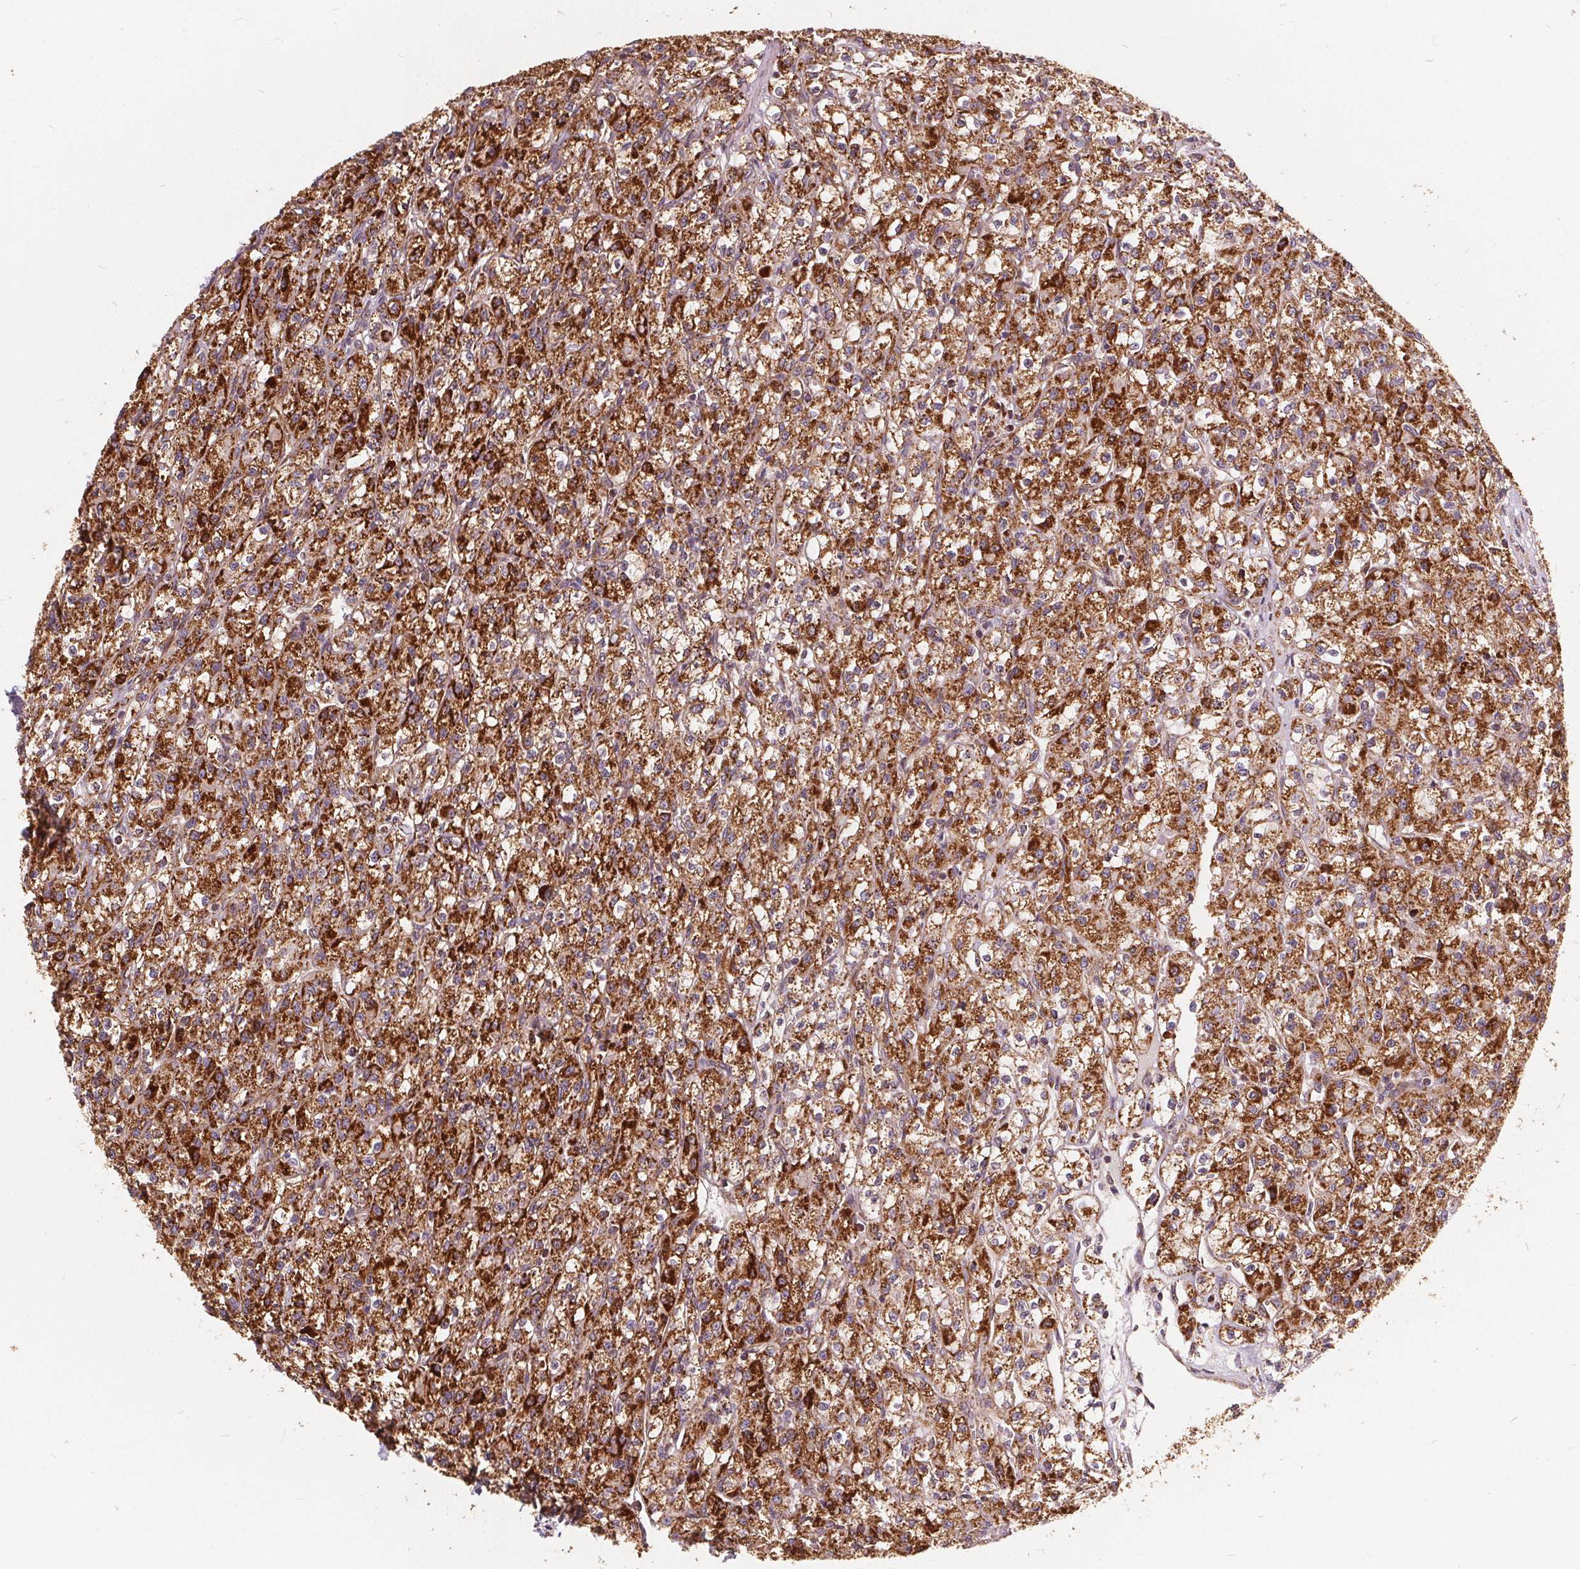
{"staining": {"intensity": "strong", "quantity": ">75%", "location": "cytoplasmic/membranous"}, "tissue": "renal cancer", "cell_type": "Tumor cells", "image_type": "cancer", "snomed": [{"axis": "morphology", "description": "Adenocarcinoma, NOS"}, {"axis": "topography", "description": "Kidney"}], "caption": "Tumor cells demonstrate high levels of strong cytoplasmic/membranous positivity in approximately >75% of cells in adenocarcinoma (renal).", "gene": "PLSCR3", "patient": {"sex": "female", "age": 70}}